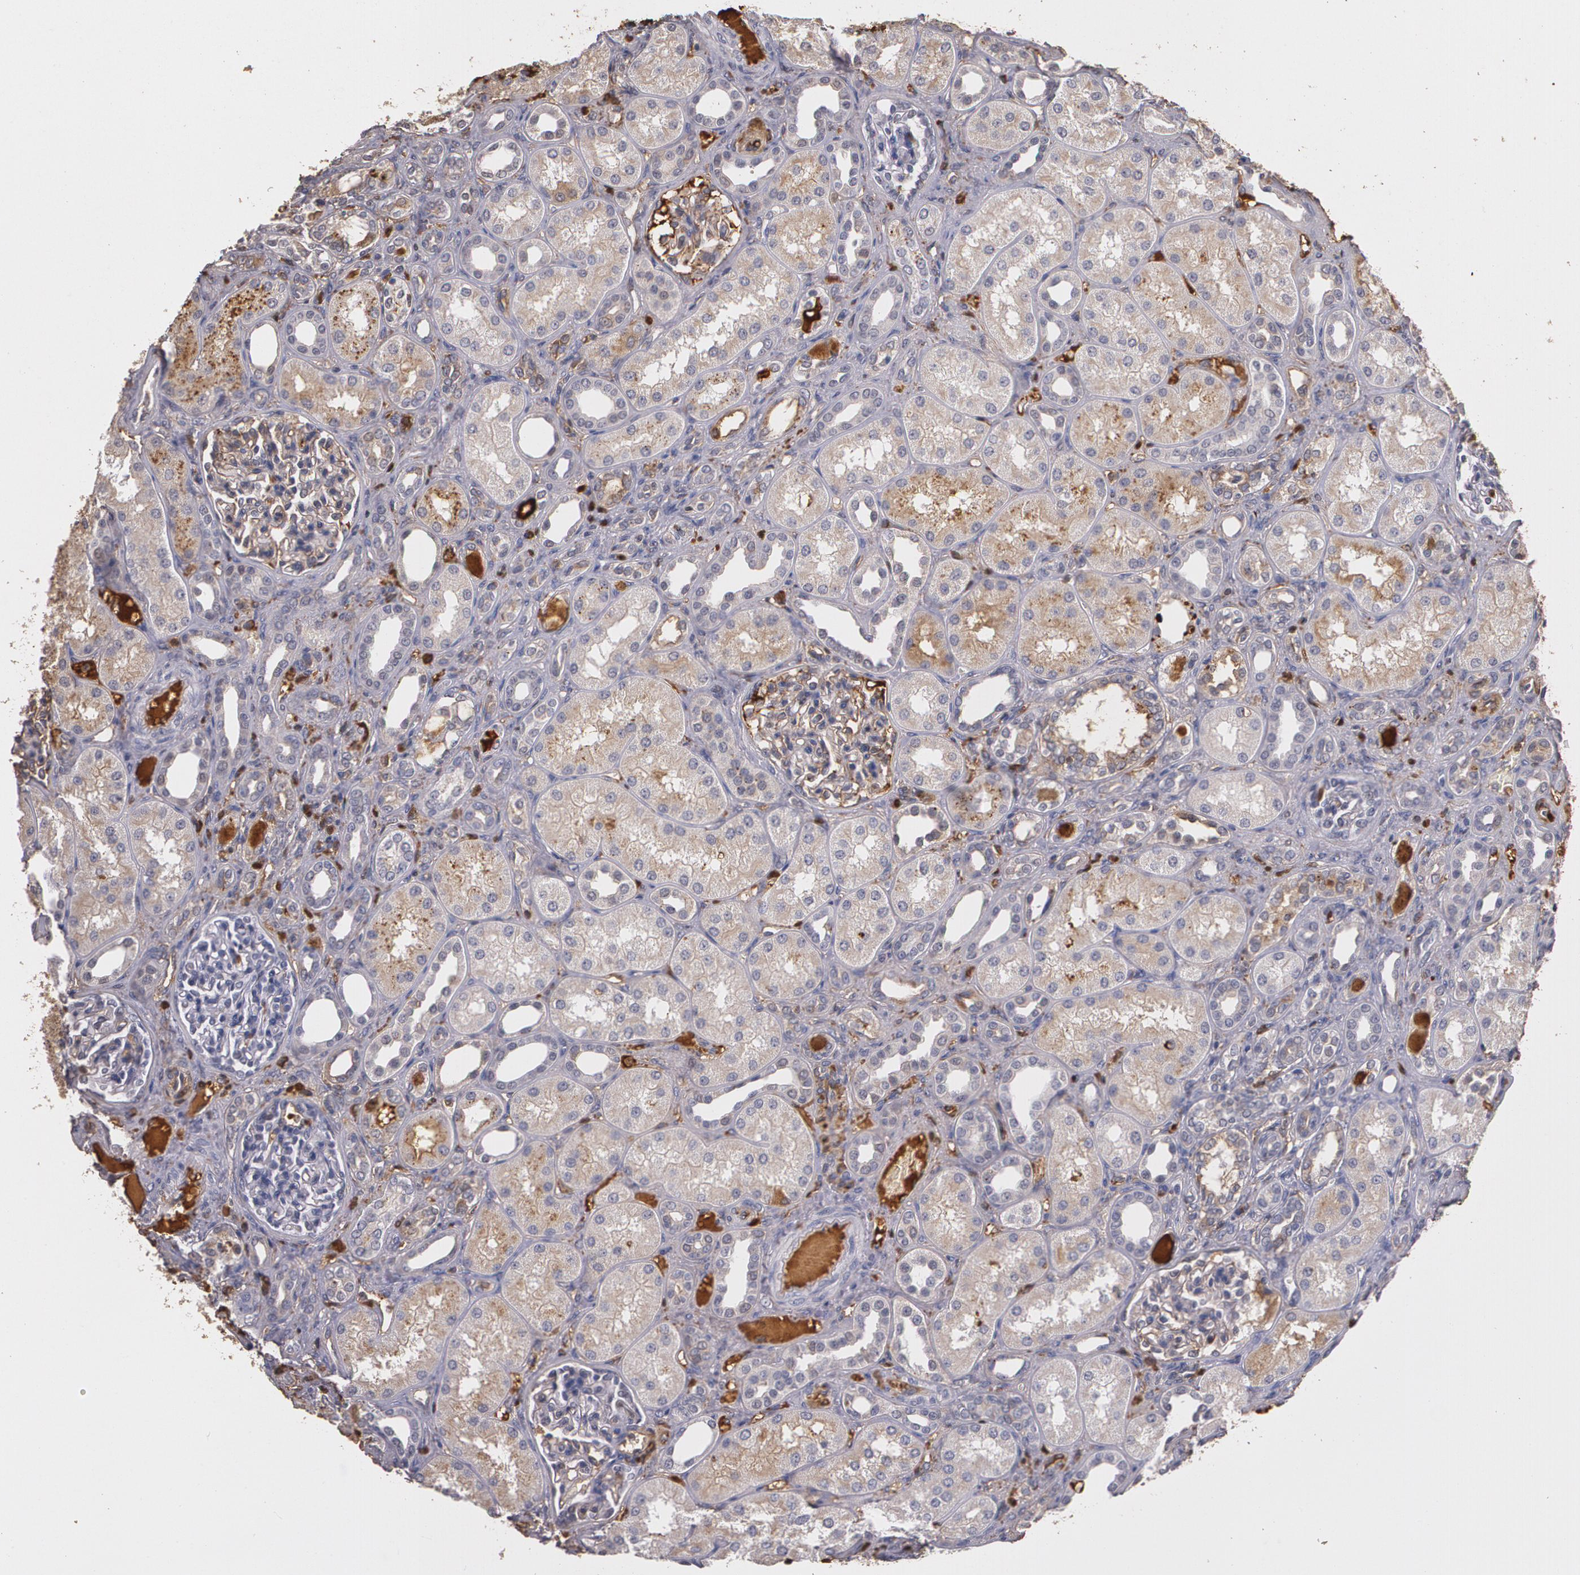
{"staining": {"intensity": "moderate", "quantity": "<25%", "location": "cytoplasmic/membranous"}, "tissue": "kidney", "cell_type": "Cells in glomeruli", "image_type": "normal", "snomed": [{"axis": "morphology", "description": "Normal tissue, NOS"}, {"axis": "topography", "description": "Kidney"}], "caption": "This is a photomicrograph of immunohistochemistry staining of benign kidney, which shows moderate staining in the cytoplasmic/membranous of cells in glomeruli.", "gene": "PTS", "patient": {"sex": "male", "age": 7}}